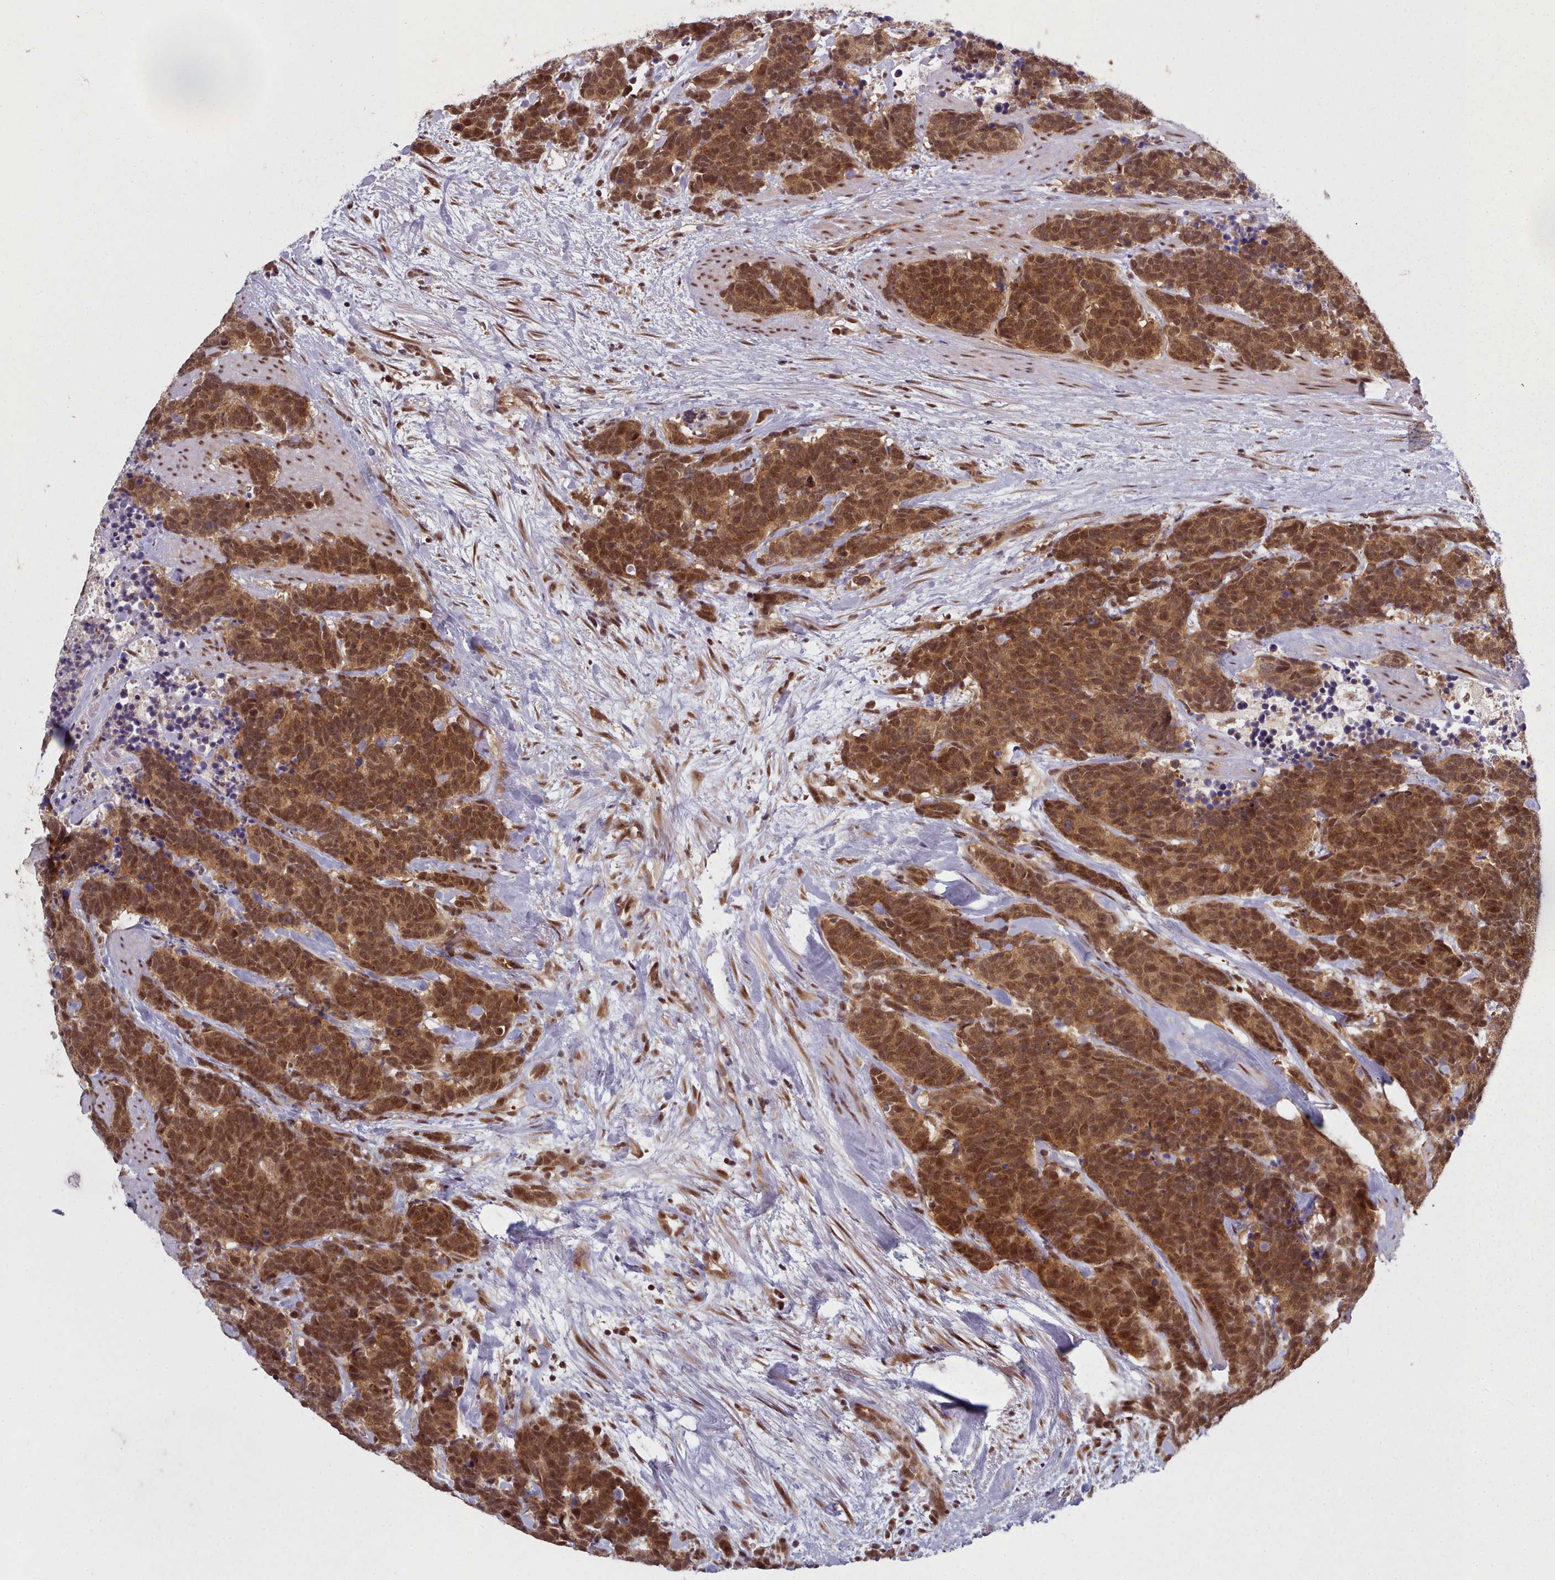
{"staining": {"intensity": "strong", "quantity": ">75%", "location": "cytoplasmic/membranous,nuclear"}, "tissue": "carcinoid", "cell_type": "Tumor cells", "image_type": "cancer", "snomed": [{"axis": "morphology", "description": "Carcinoma, NOS"}, {"axis": "morphology", "description": "Carcinoid, malignant, NOS"}, {"axis": "topography", "description": "Prostate"}], "caption": "A brown stain labels strong cytoplasmic/membranous and nuclear expression of a protein in carcinoid tumor cells. Using DAB (3,3'-diaminobenzidine) (brown) and hematoxylin (blue) stains, captured at high magnification using brightfield microscopy.", "gene": "DHX8", "patient": {"sex": "male", "age": 57}}